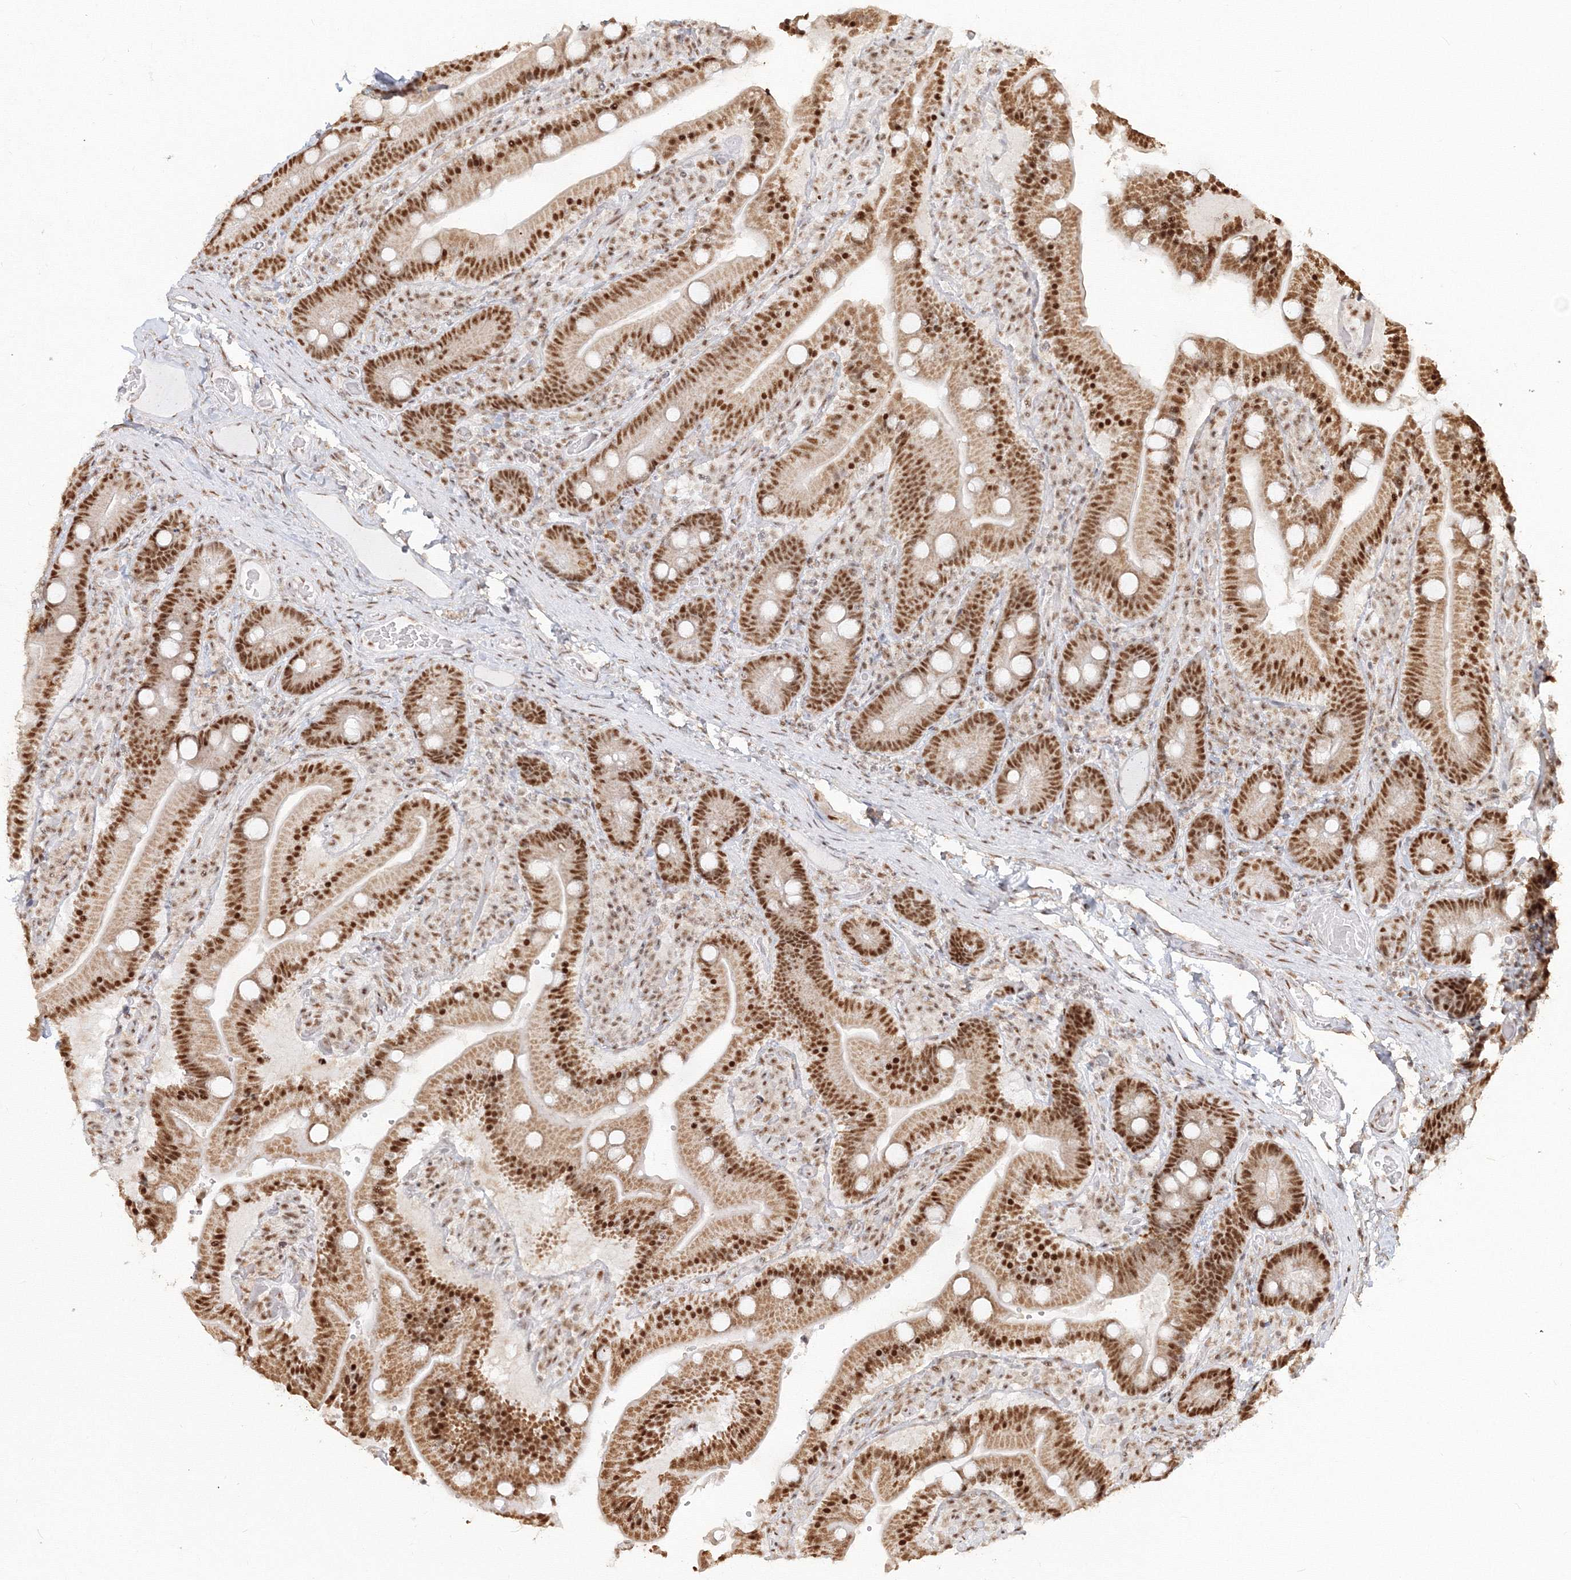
{"staining": {"intensity": "strong", "quantity": ">75%", "location": "cytoplasmic/membranous,nuclear"}, "tissue": "duodenum", "cell_type": "Glandular cells", "image_type": "normal", "snomed": [{"axis": "morphology", "description": "Normal tissue, NOS"}, {"axis": "topography", "description": "Duodenum"}], "caption": "High-power microscopy captured an IHC image of normal duodenum, revealing strong cytoplasmic/membranous,nuclear positivity in about >75% of glandular cells. (Brightfield microscopy of DAB IHC at high magnification).", "gene": "PPP4R2", "patient": {"sex": "female", "age": 62}}